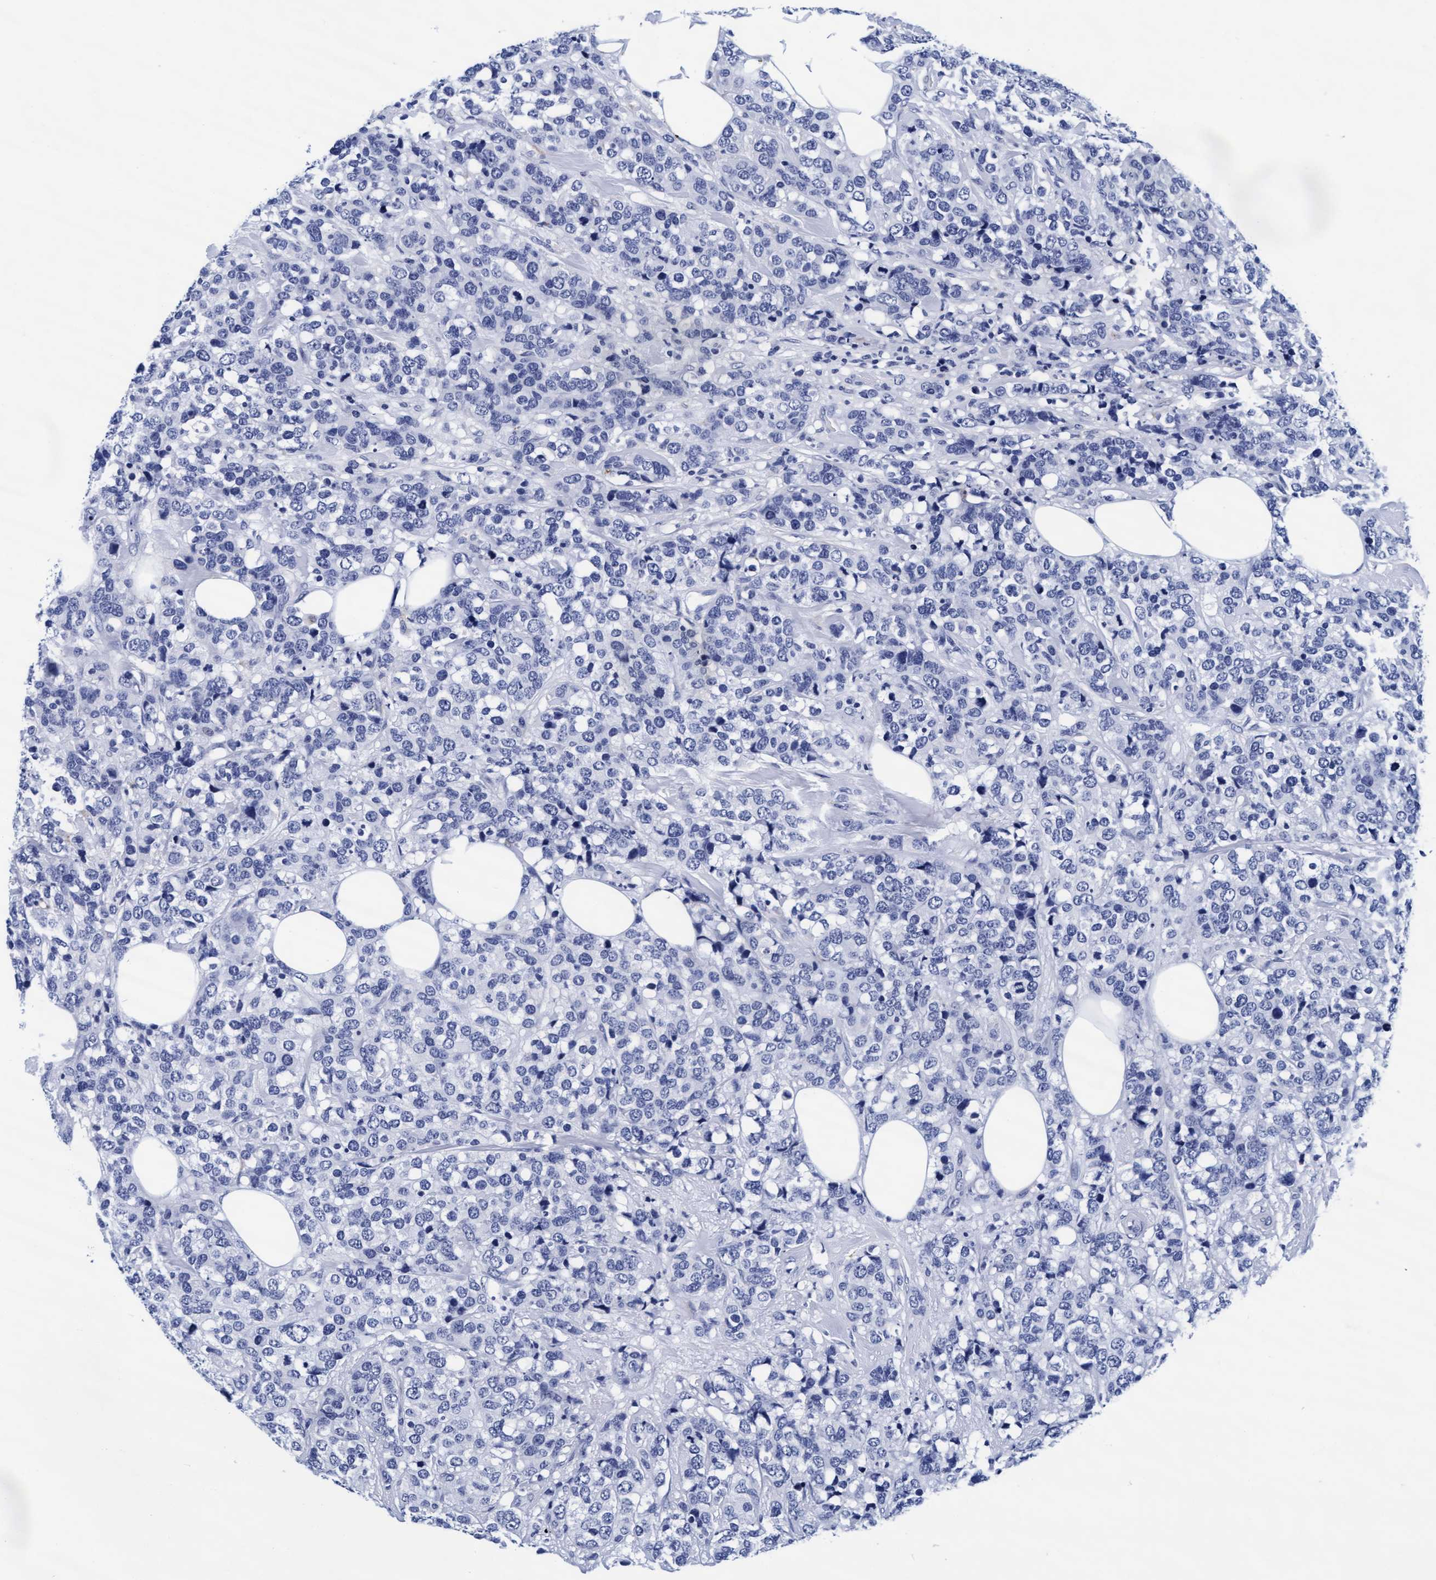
{"staining": {"intensity": "negative", "quantity": "none", "location": "none"}, "tissue": "breast cancer", "cell_type": "Tumor cells", "image_type": "cancer", "snomed": [{"axis": "morphology", "description": "Lobular carcinoma"}, {"axis": "topography", "description": "Breast"}], "caption": "Tumor cells show no significant protein positivity in breast cancer.", "gene": "ARSG", "patient": {"sex": "female", "age": 59}}